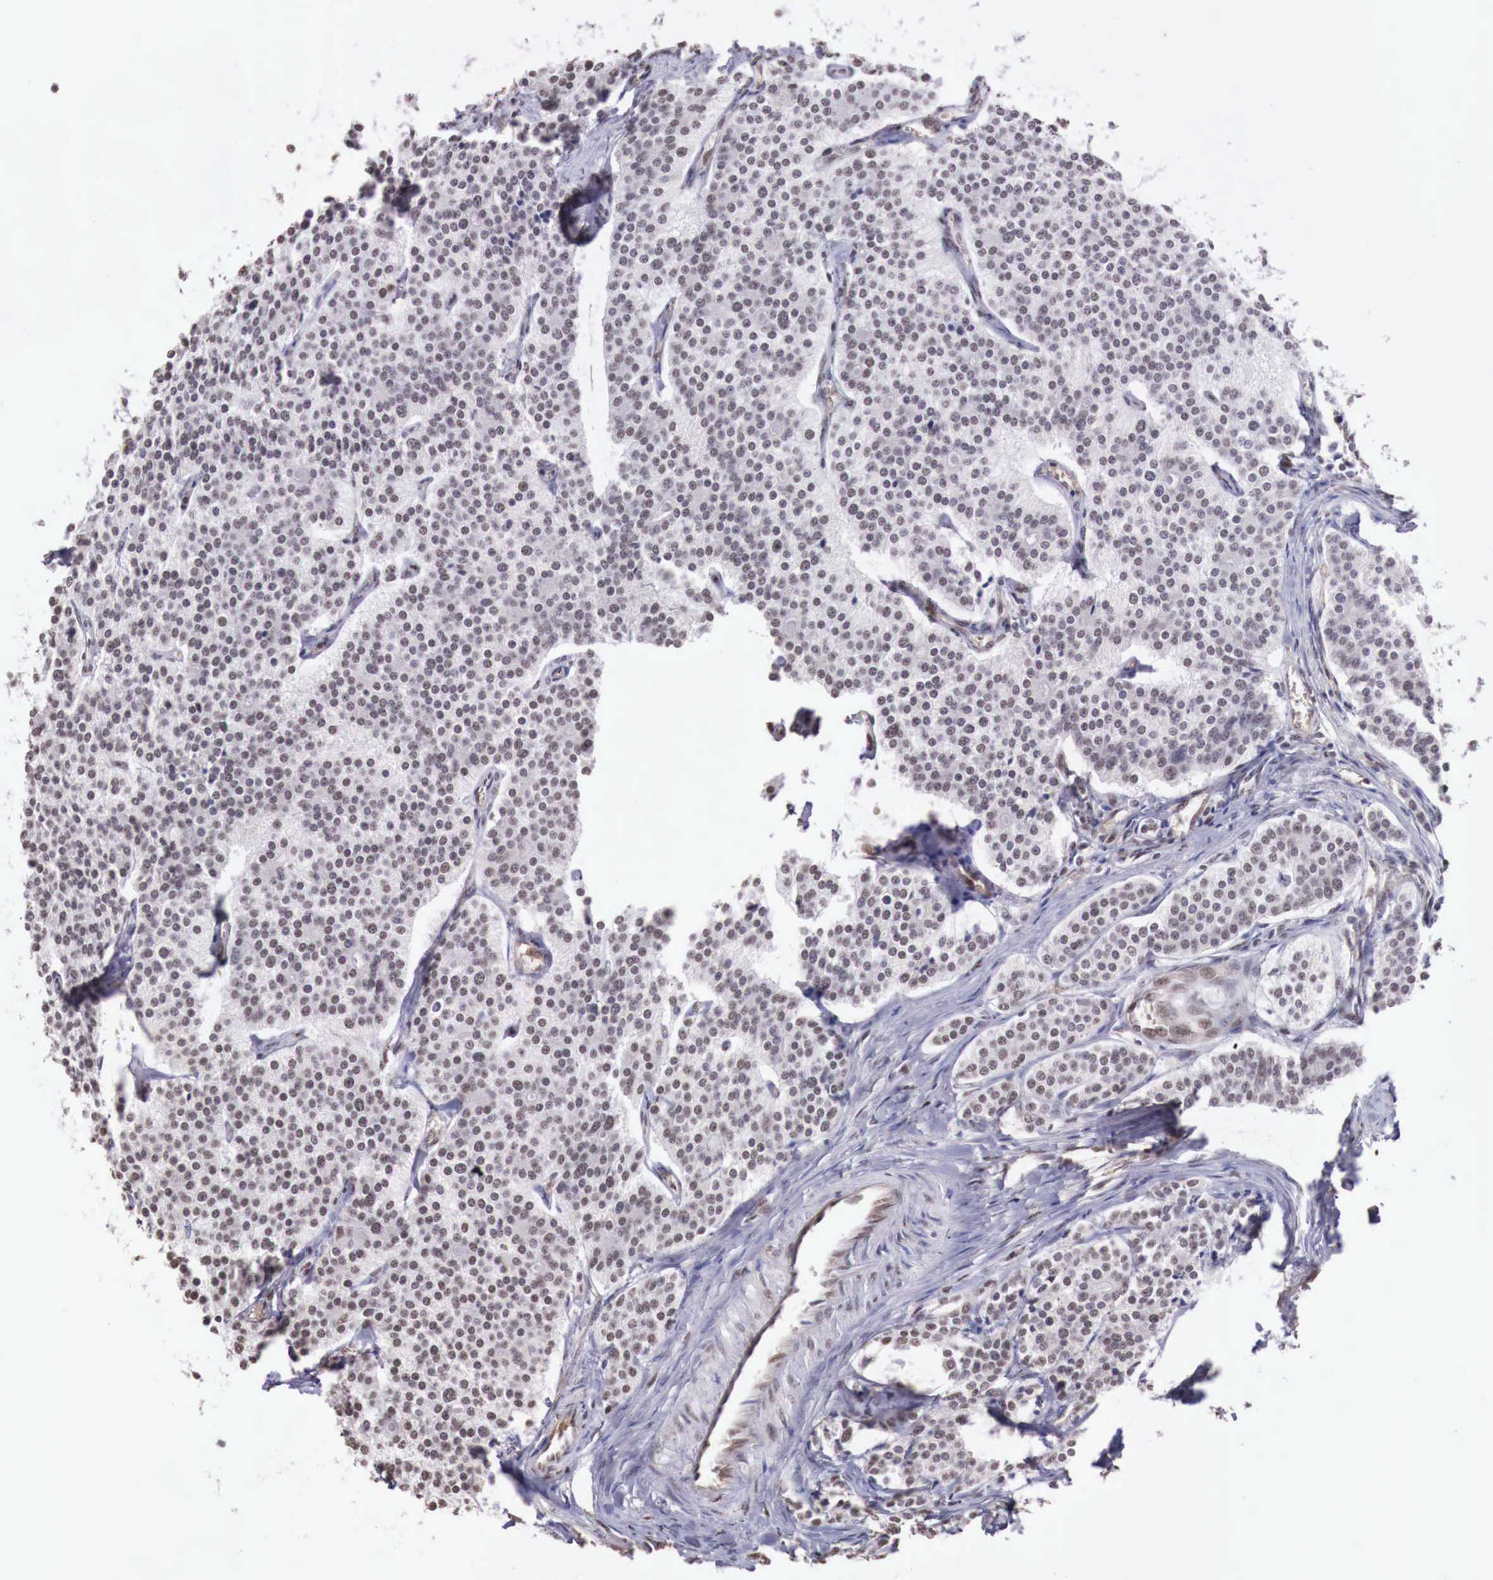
{"staining": {"intensity": "weak", "quantity": "25%-75%", "location": "nuclear"}, "tissue": "carcinoid", "cell_type": "Tumor cells", "image_type": "cancer", "snomed": [{"axis": "morphology", "description": "Carcinoid, malignant, NOS"}, {"axis": "topography", "description": "Small intestine"}], "caption": "Tumor cells display low levels of weak nuclear positivity in approximately 25%-75% of cells in carcinoid (malignant).", "gene": "FOXP2", "patient": {"sex": "male", "age": 63}}